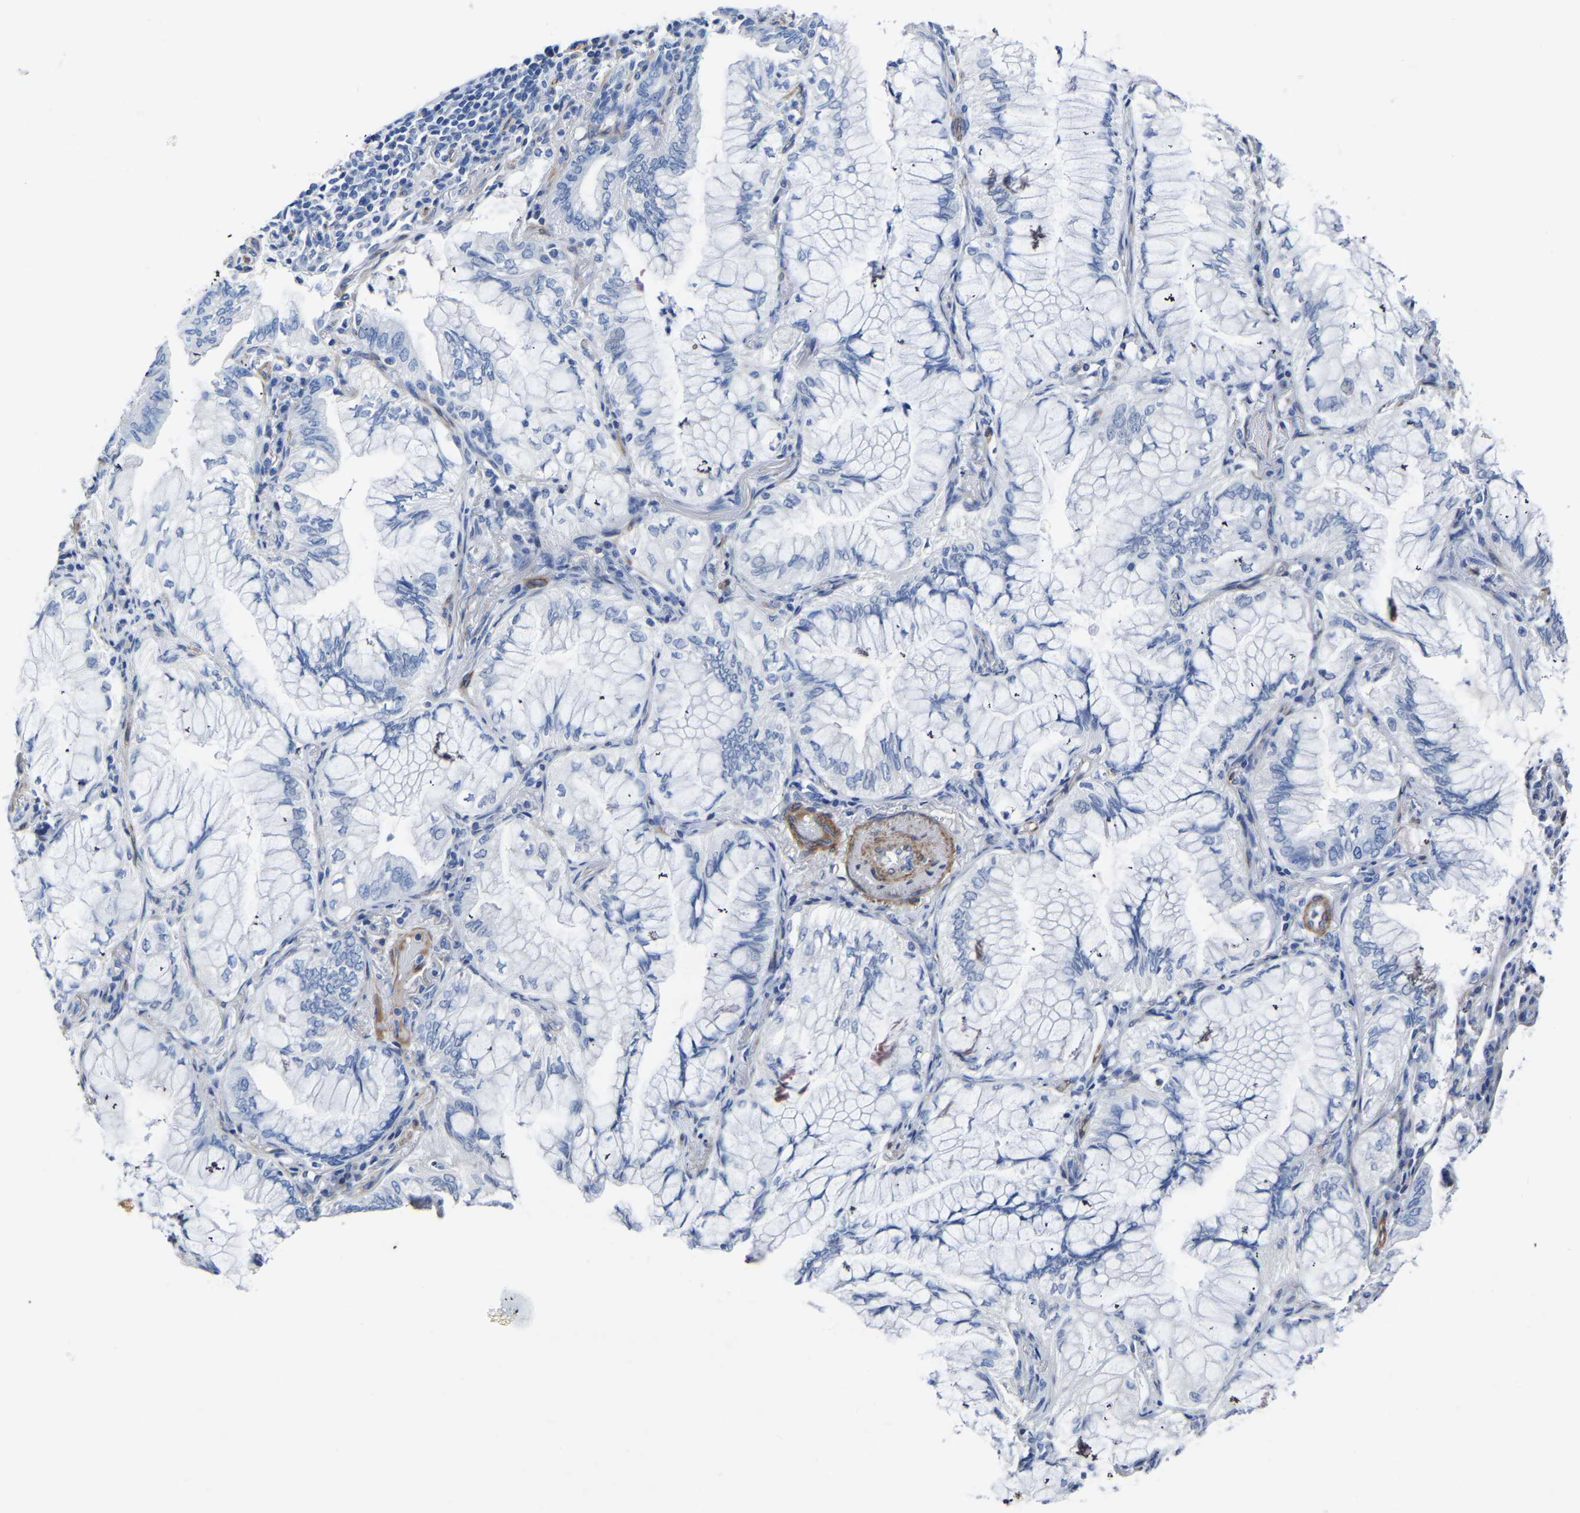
{"staining": {"intensity": "negative", "quantity": "none", "location": "none"}, "tissue": "lung cancer", "cell_type": "Tumor cells", "image_type": "cancer", "snomed": [{"axis": "morphology", "description": "Adenocarcinoma, NOS"}, {"axis": "topography", "description": "Lung"}], "caption": "IHC micrograph of human lung cancer (adenocarcinoma) stained for a protein (brown), which reveals no staining in tumor cells.", "gene": "SLC45A3", "patient": {"sex": "female", "age": 70}}